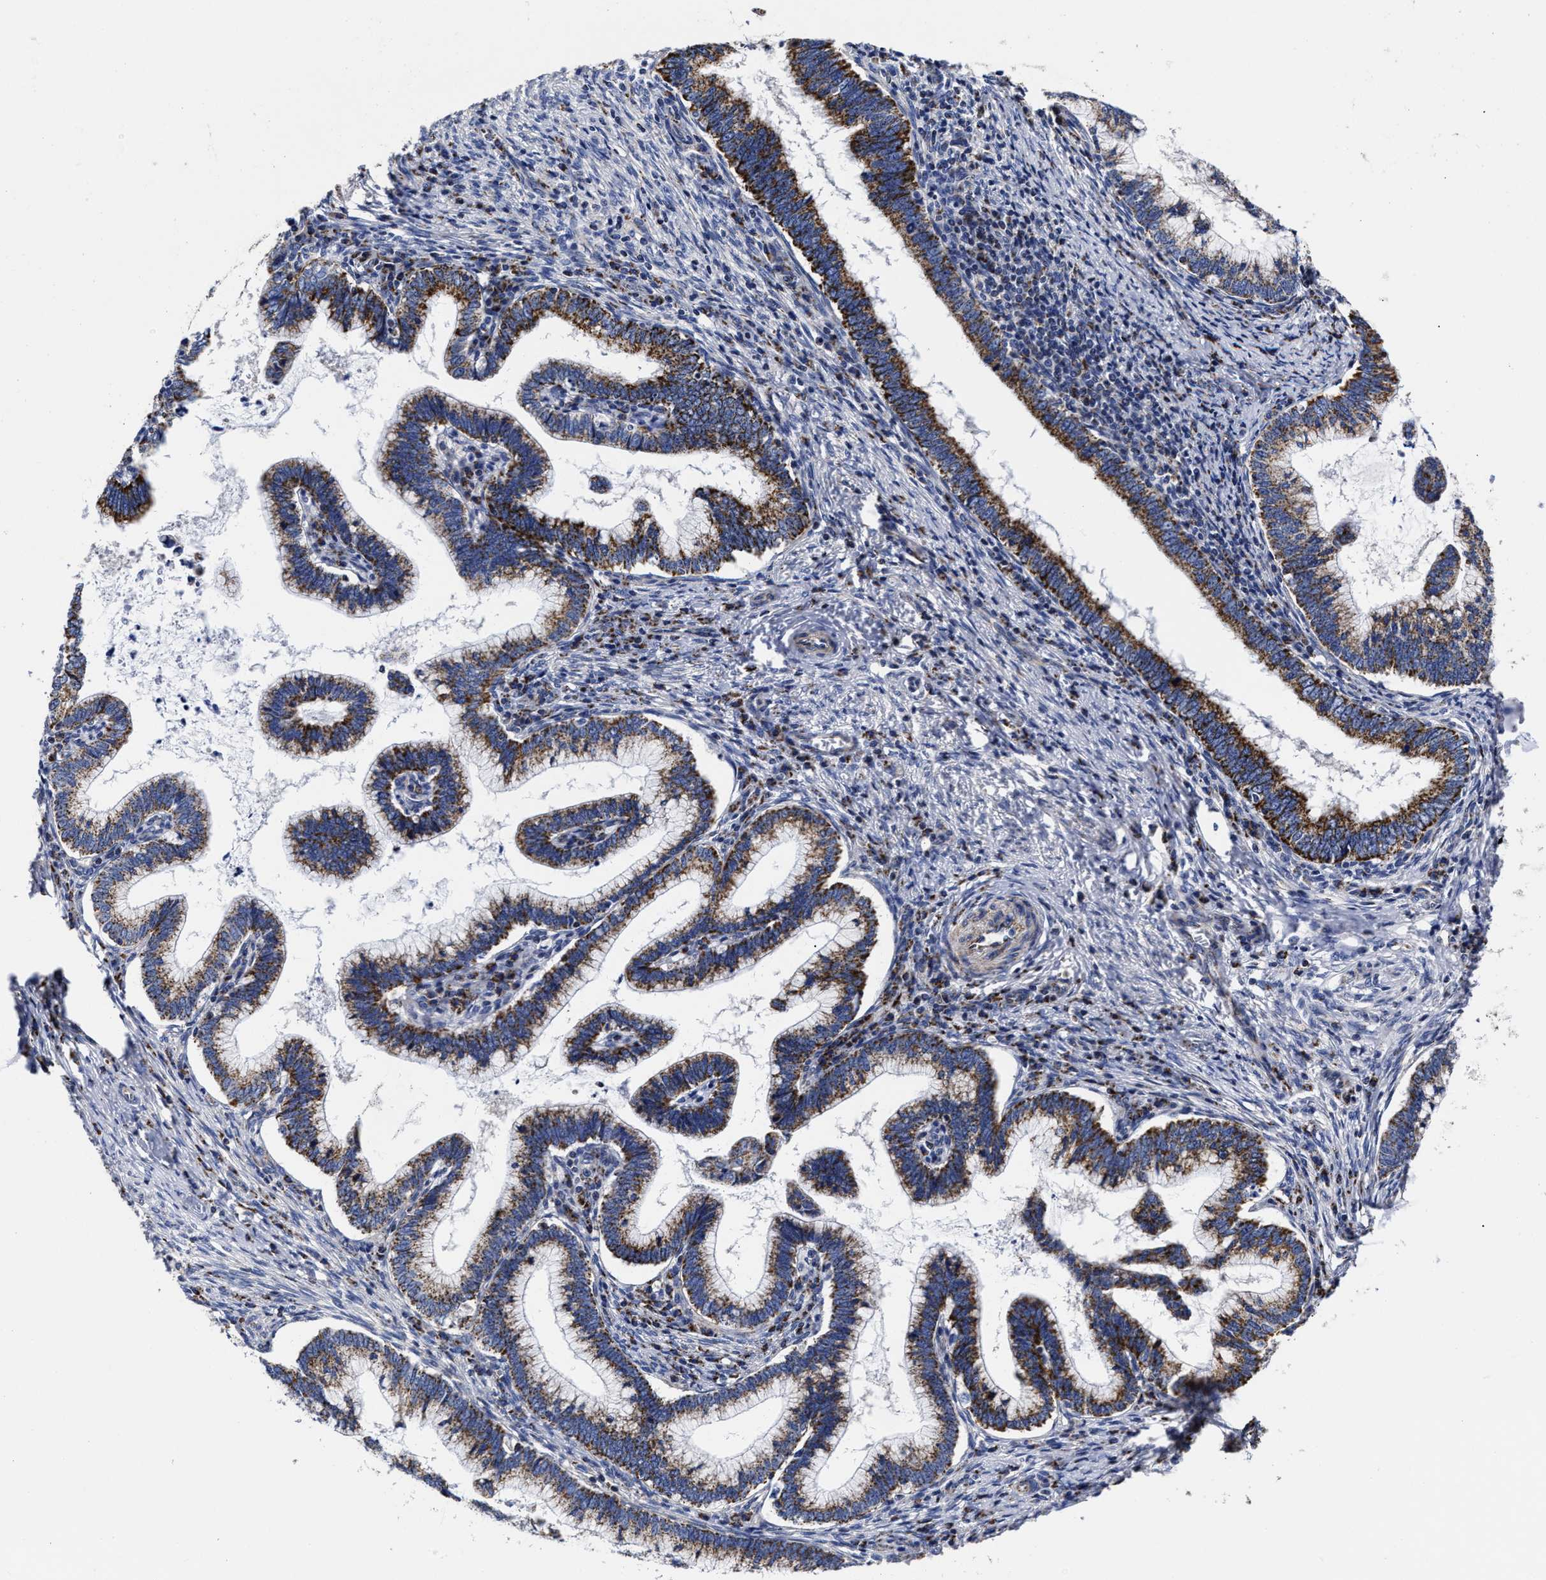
{"staining": {"intensity": "moderate", "quantity": ">75%", "location": "cytoplasmic/membranous"}, "tissue": "cervical cancer", "cell_type": "Tumor cells", "image_type": "cancer", "snomed": [{"axis": "morphology", "description": "Adenocarcinoma, NOS"}, {"axis": "topography", "description": "Cervix"}], "caption": "Immunohistochemical staining of human cervical cancer shows medium levels of moderate cytoplasmic/membranous staining in about >75% of tumor cells.", "gene": "HINT2", "patient": {"sex": "female", "age": 36}}